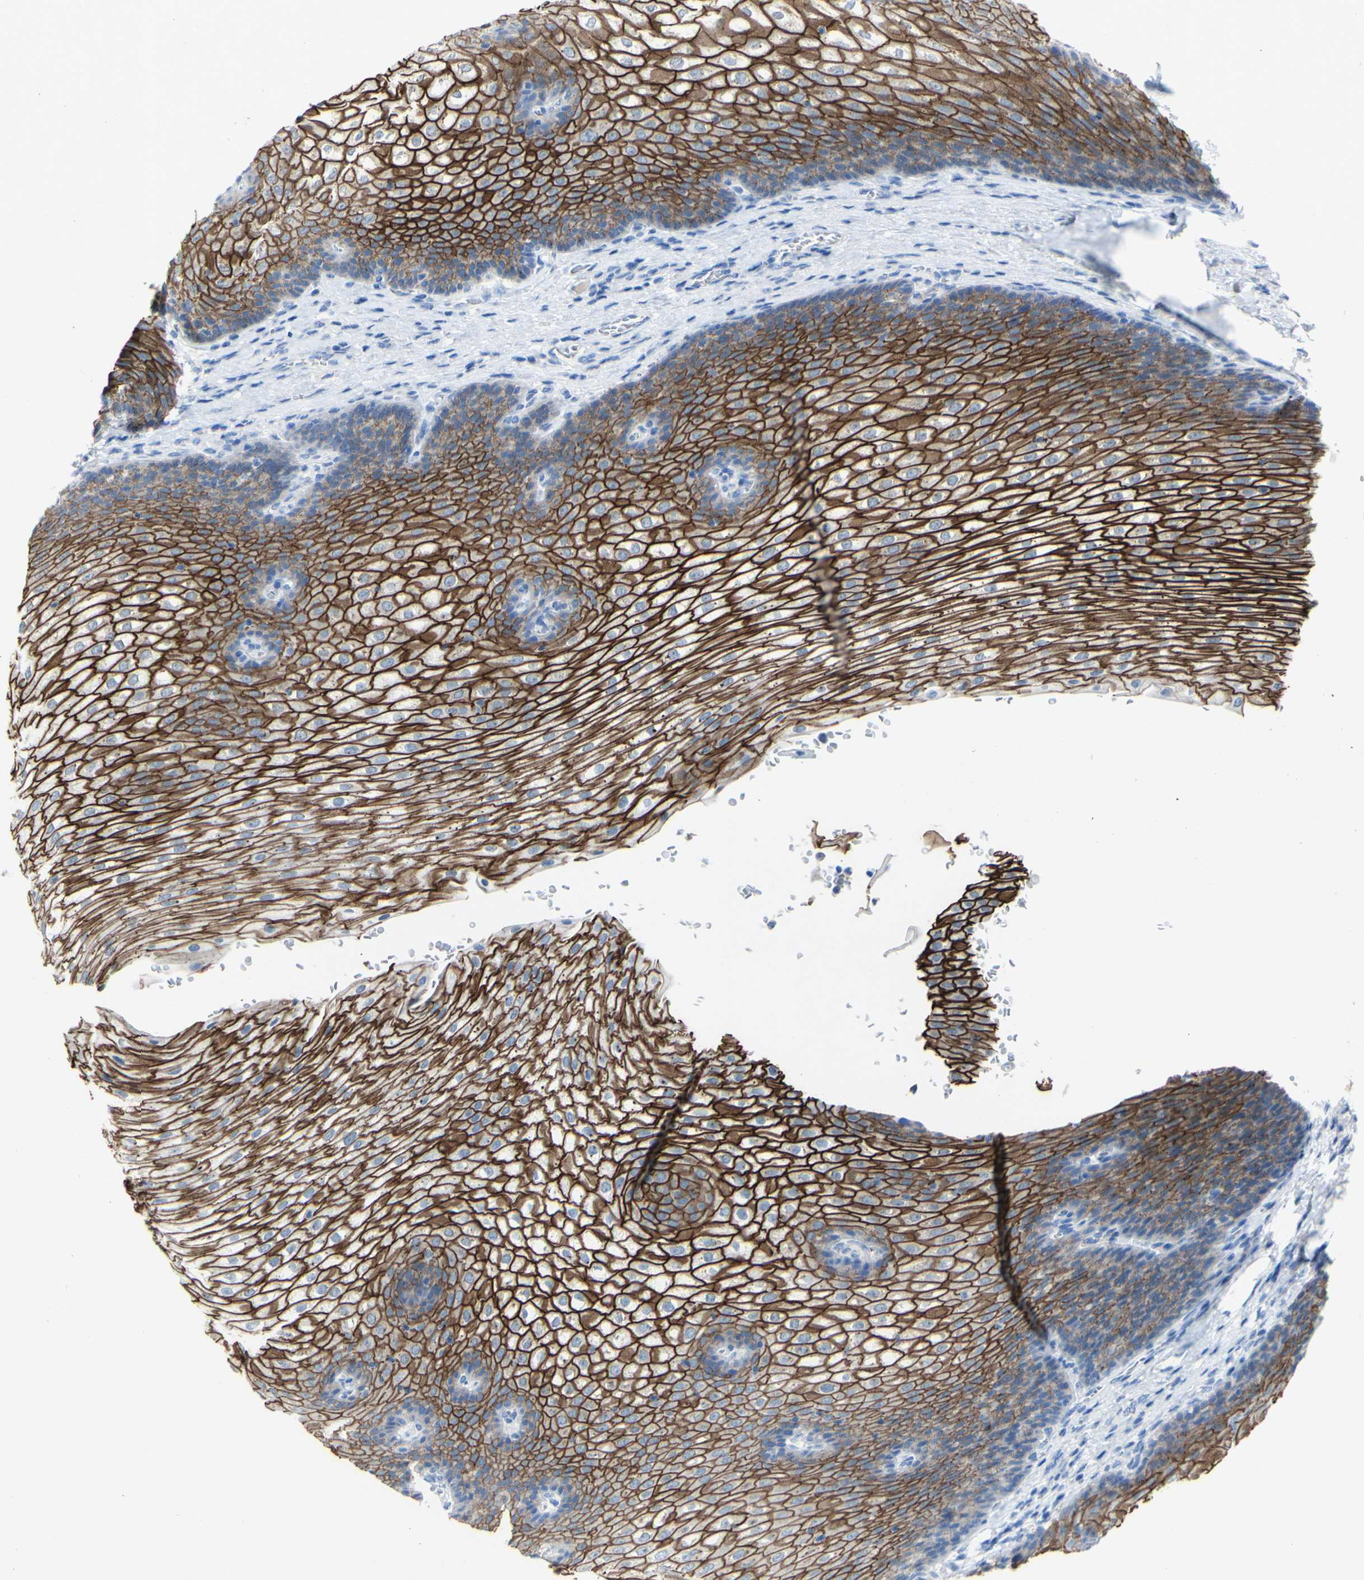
{"staining": {"intensity": "strong", "quantity": ">75%", "location": "cytoplasmic/membranous"}, "tissue": "esophagus", "cell_type": "Squamous epithelial cells", "image_type": "normal", "snomed": [{"axis": "morphology", "description": "Normal tissue, NOS"}, {"axis": "topography", "description": "Esophagus"}], "caption": "The immunohistochemical stain highlights strong cytoplasmic/membranous staining in squamous epithelial cells of benign esophagus. (Stains: DAB (3,3'-diaminobenzidine) in brown, nuclei in blue, Microscopy: brightfield microscopy at high magnification).", "gene": "DSC2", "patient": {"sex": "male", "age": 48}}